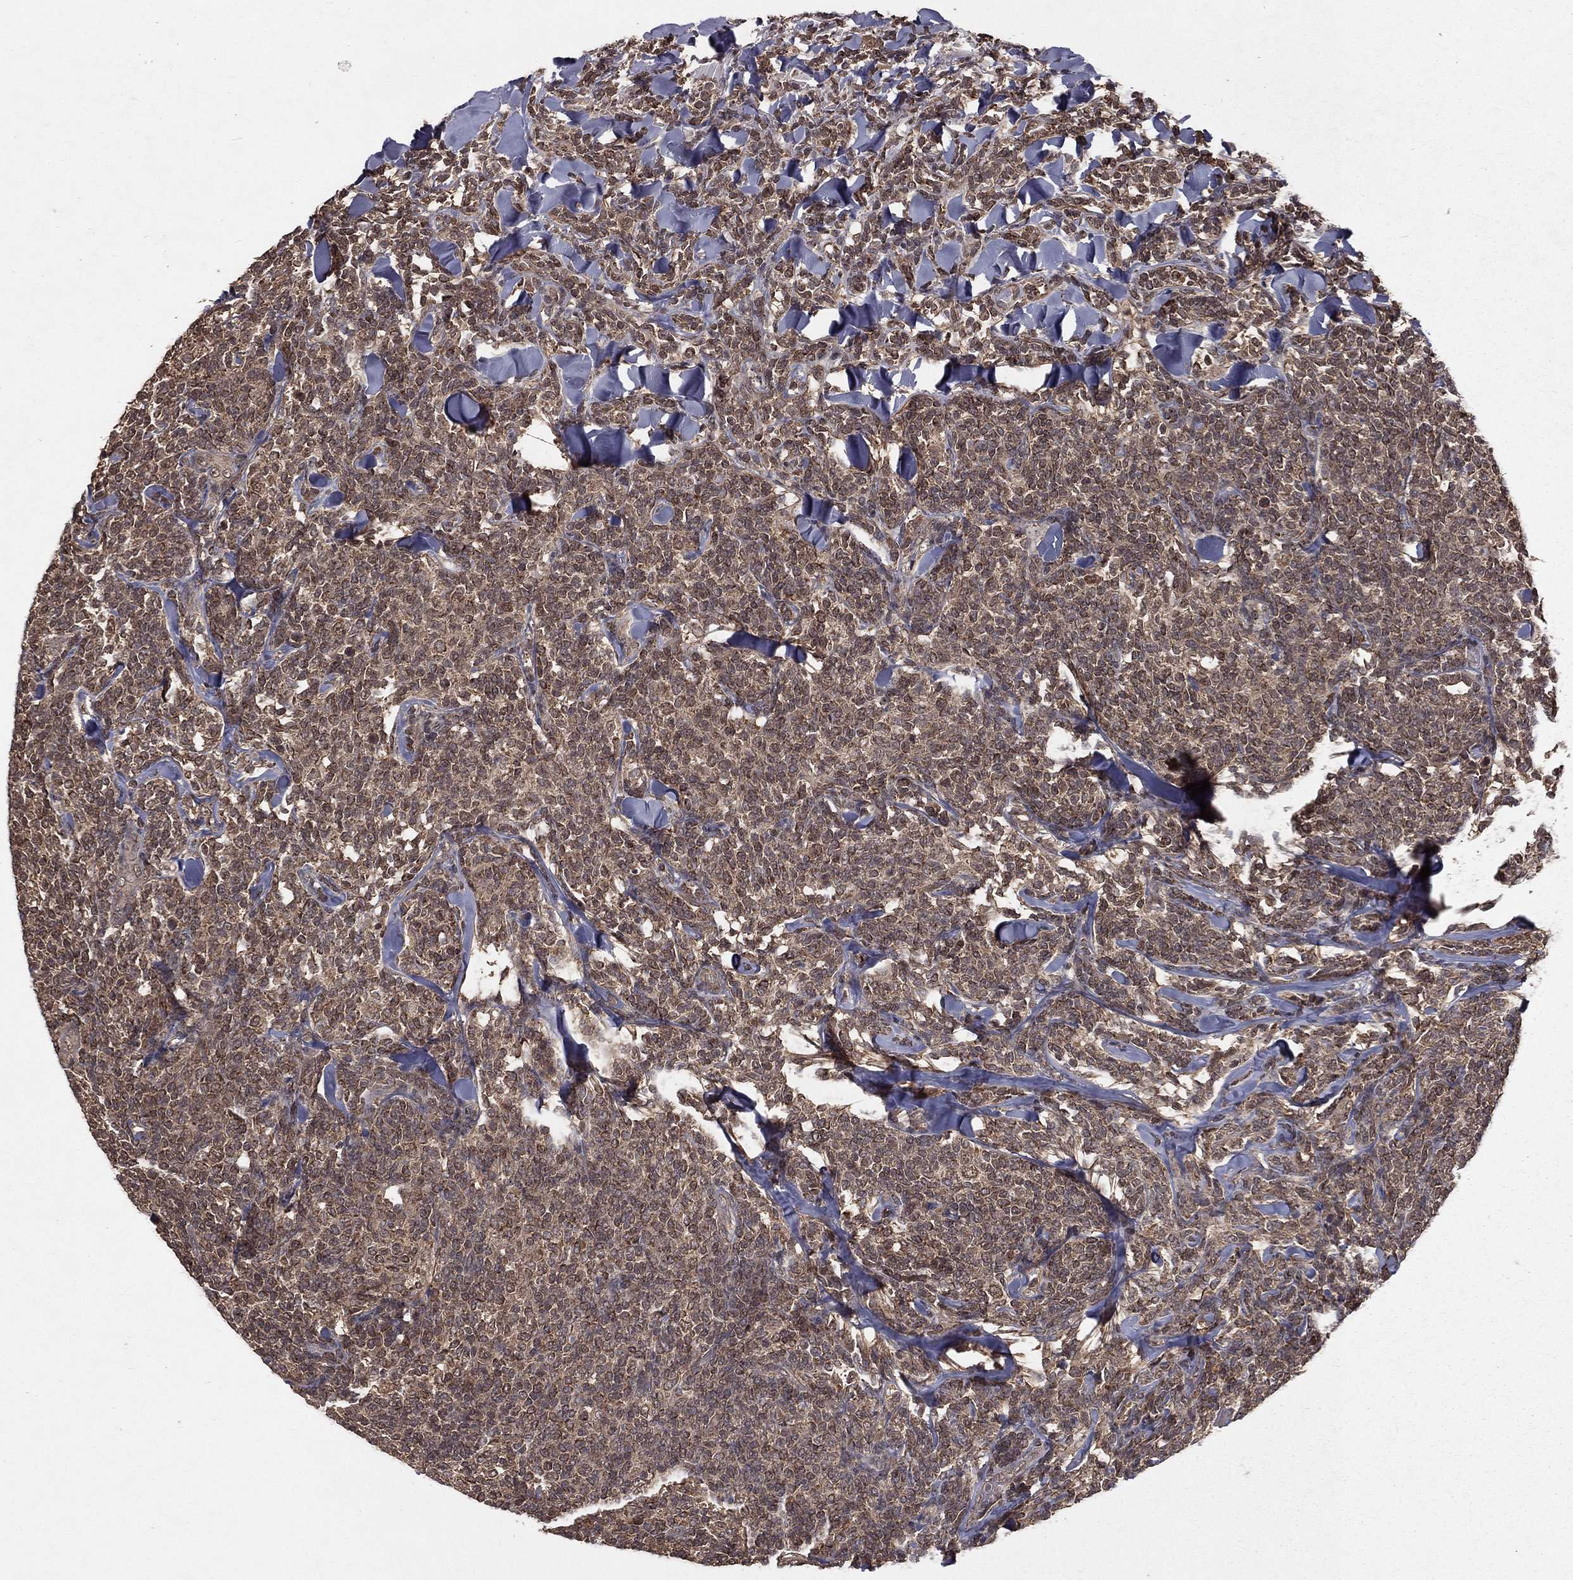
{"staining": {"intensity": "weak", "quantity": "25%-75%", "location": "cytoplasmic/membranous"}, "tissue": "lymphoma", "cell_type": "Tumor cells", "image_type": "cancer", "snomed": [{"axis": "morphology", "description": "Malignant lymphoma, non-Hodgkin's type, Low grade"}, {"axis": "topography", "description": "Lymph node"}], "caption": "Malignant lymphoma, non-Hodgkin's type (low-grade) stained with a protein marker exhibits weak staining in tumor cells.", "gene": "ZDHHC15", "patient": {"sex": "female", "age": 56}}